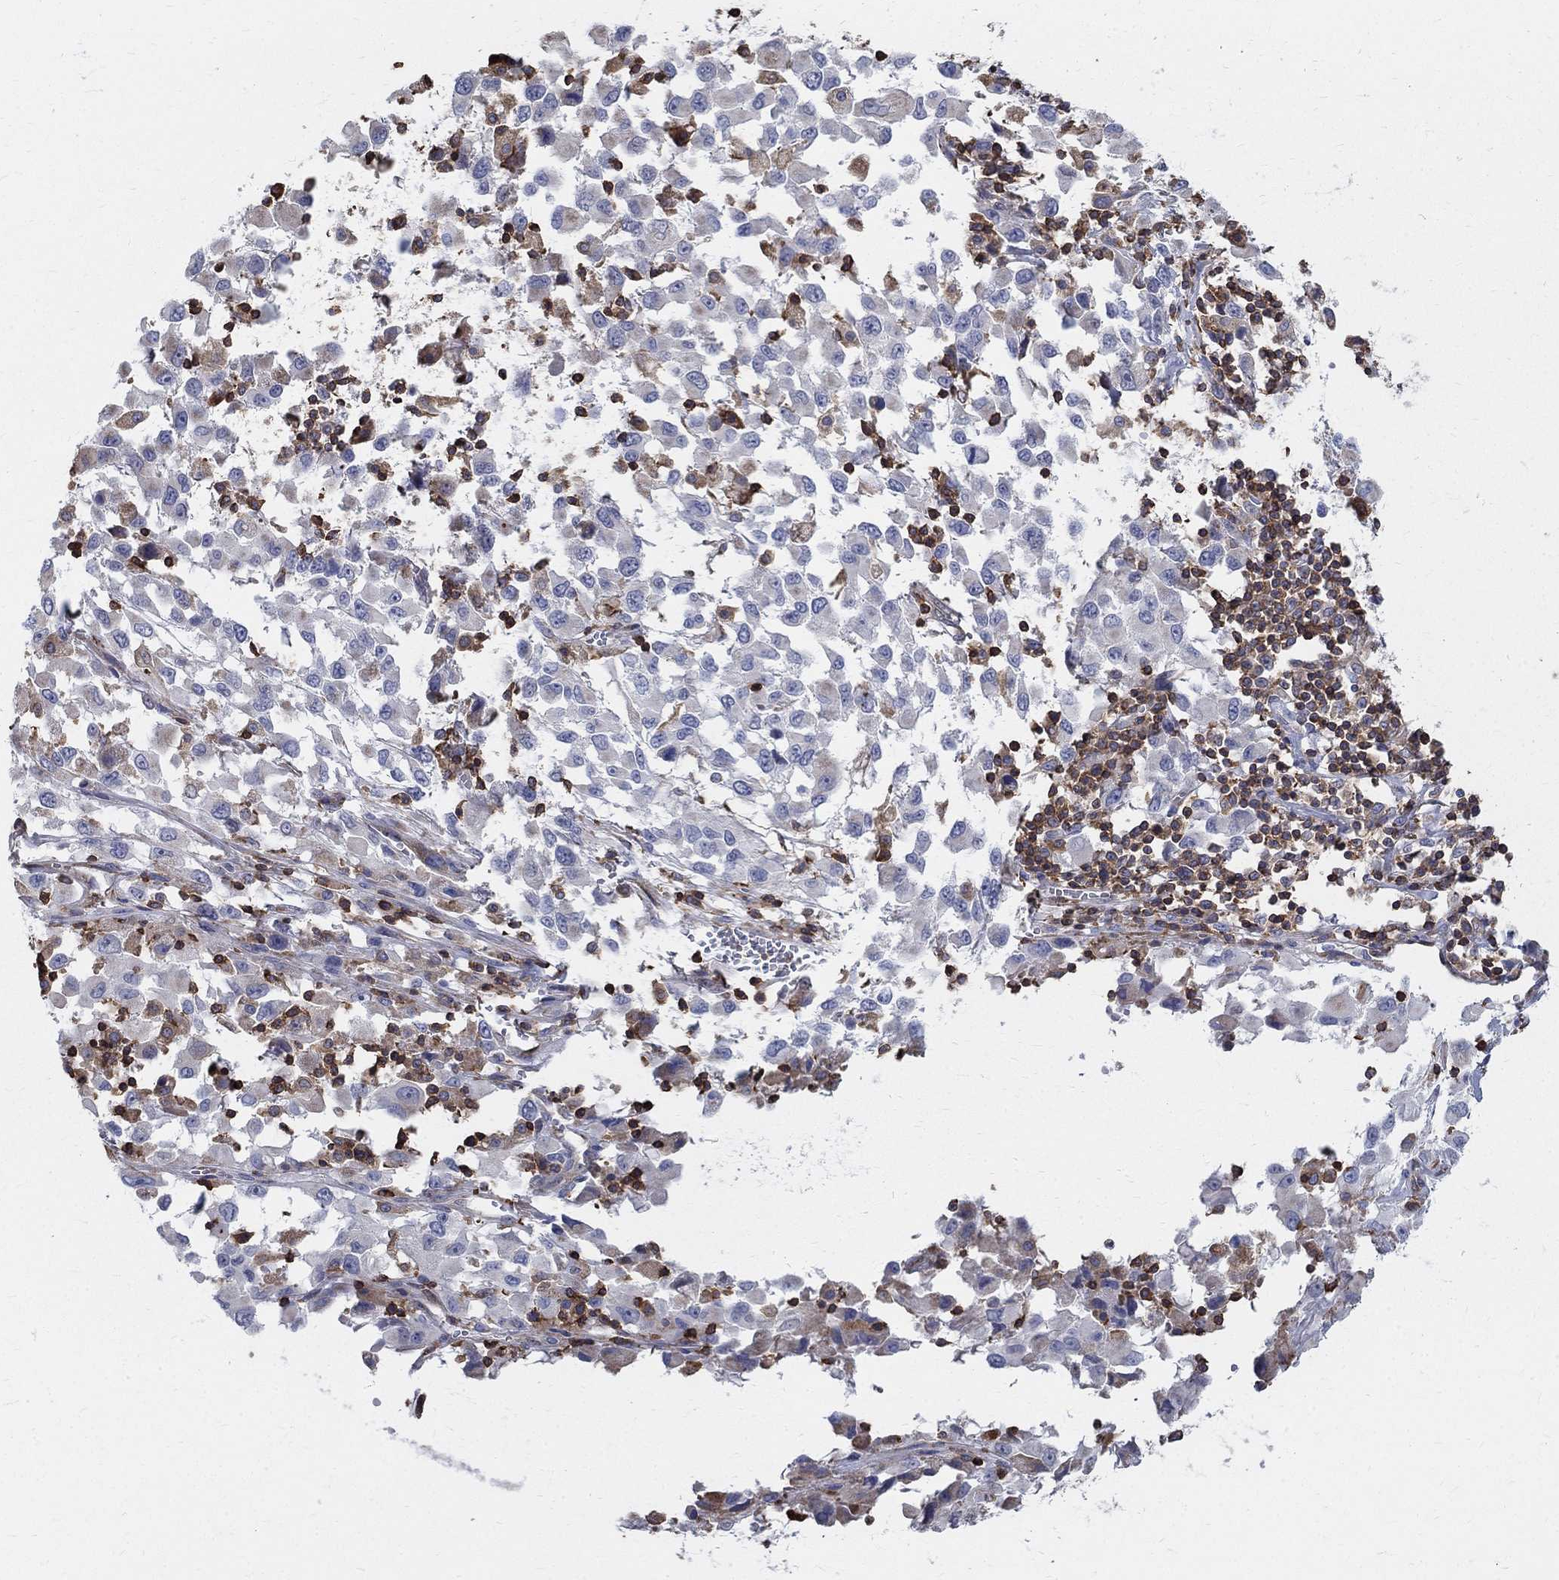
{"staining": {"intensity": "weak", "quantity": "<25%", "location": "cytoplasmic/membranous"}, "tissue": "melanoma", "cell_type": "Tumor cells", "image_type": "cancer", "snomed": [{"axis": "morphology", "description": "Malignant melanoma, Metastatic site"}, {"axis": "topography", "description": "Lymph node"}], "caption": "Malignant melanoma (metastatic site) was stained to show a protein in brown. There is no significant positivity in tumor cells.", "gene": "AGAP2", "patient": {"sex": "male", "age": 50}}